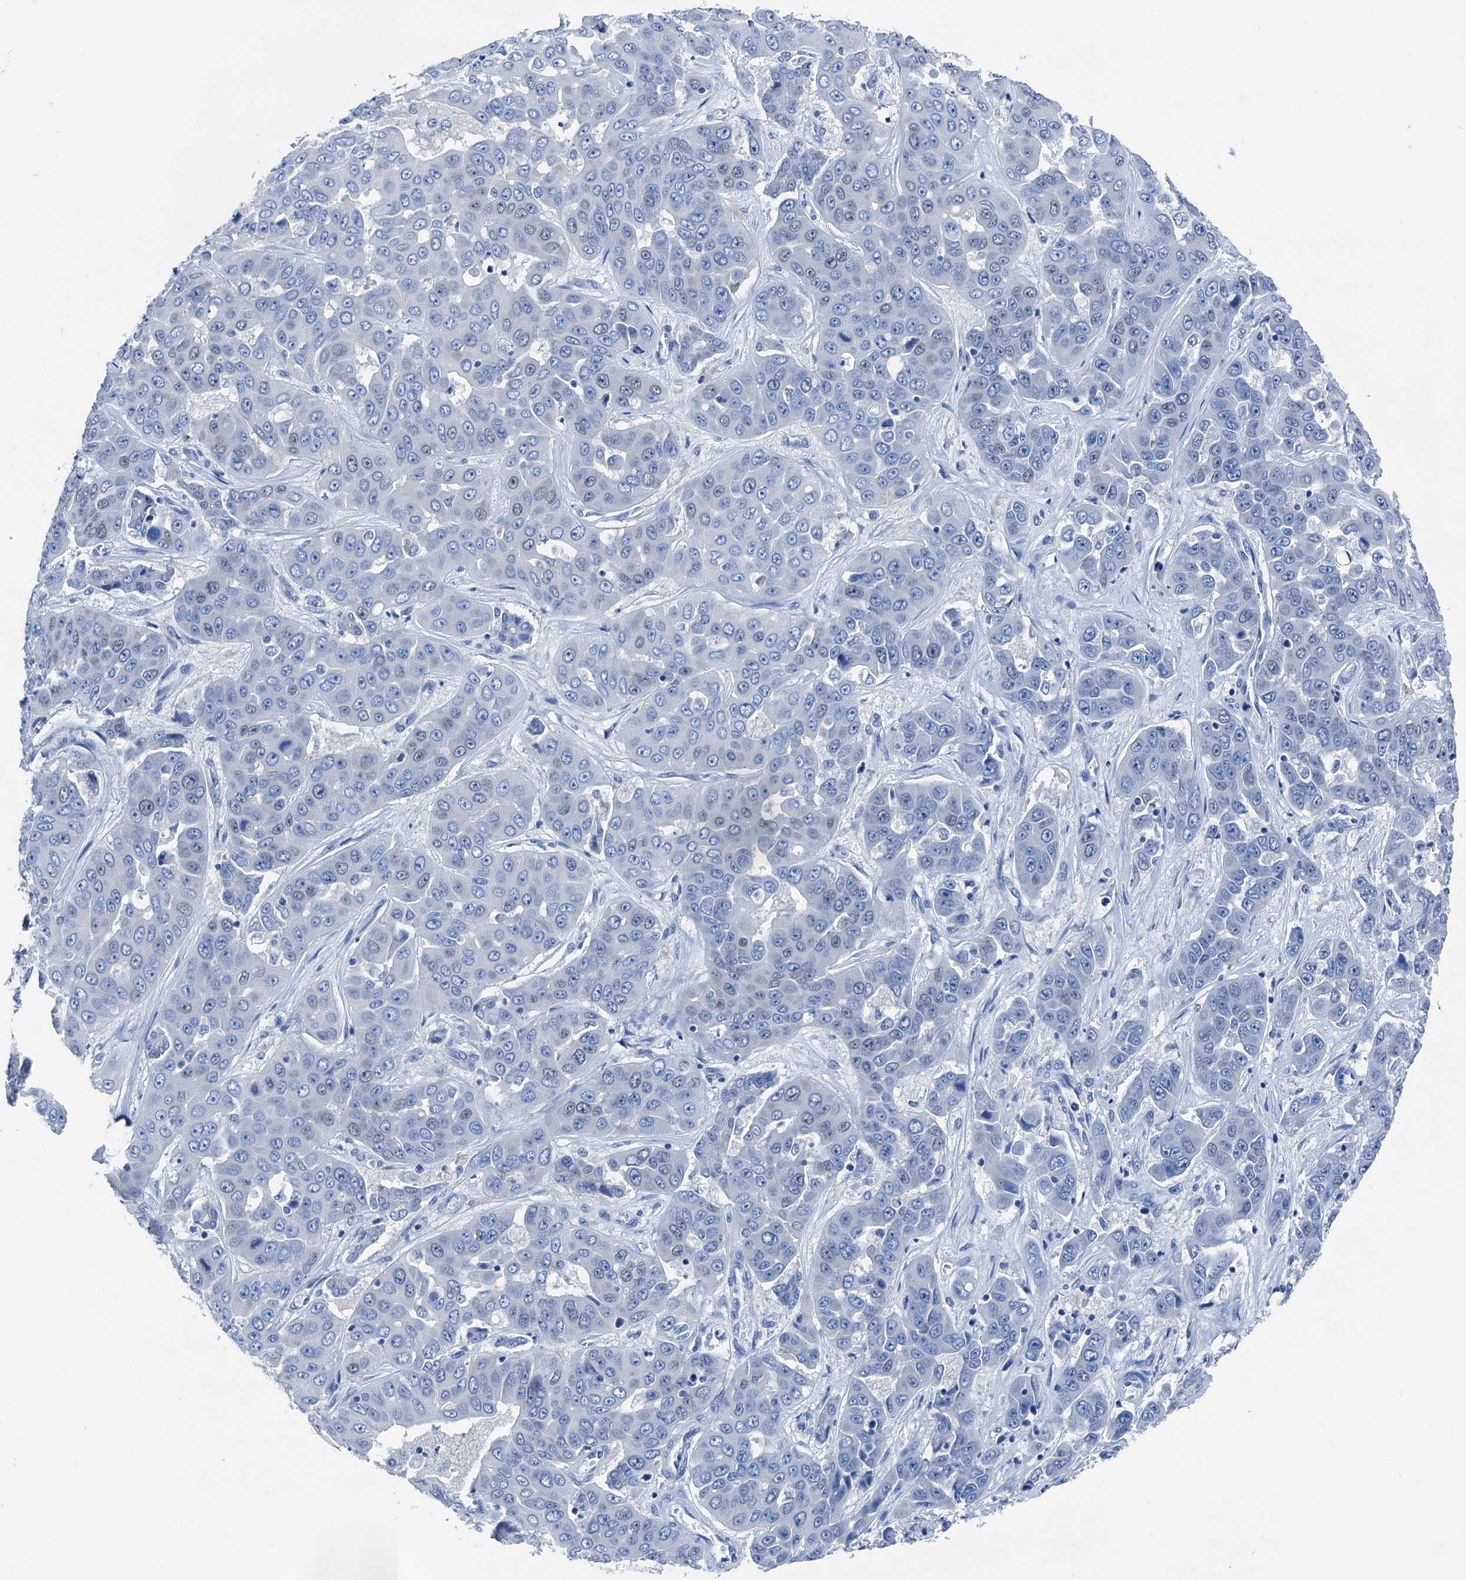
{"staining": {"intensity": "negative", "quantity": "none", "location": "none"}, "tissue": "liver cancer", "cell_type": "Tumor cells", "image_type": "cancer", "snomed": [{"axis": "morphology", "description": "Cholangiocarcinoma"}, {"axis": "topography", "description": "Liver"}], "caption": "High magnification brightfield microscopy of liver cancer stained with DAB (3,3'-diaminobenzidine) (brown) and counterstained with hematoxylin (blue): tumor cells show no significant staining.", "gene": "CBLN3", "patient": {"sex": "female", "age": 52}}